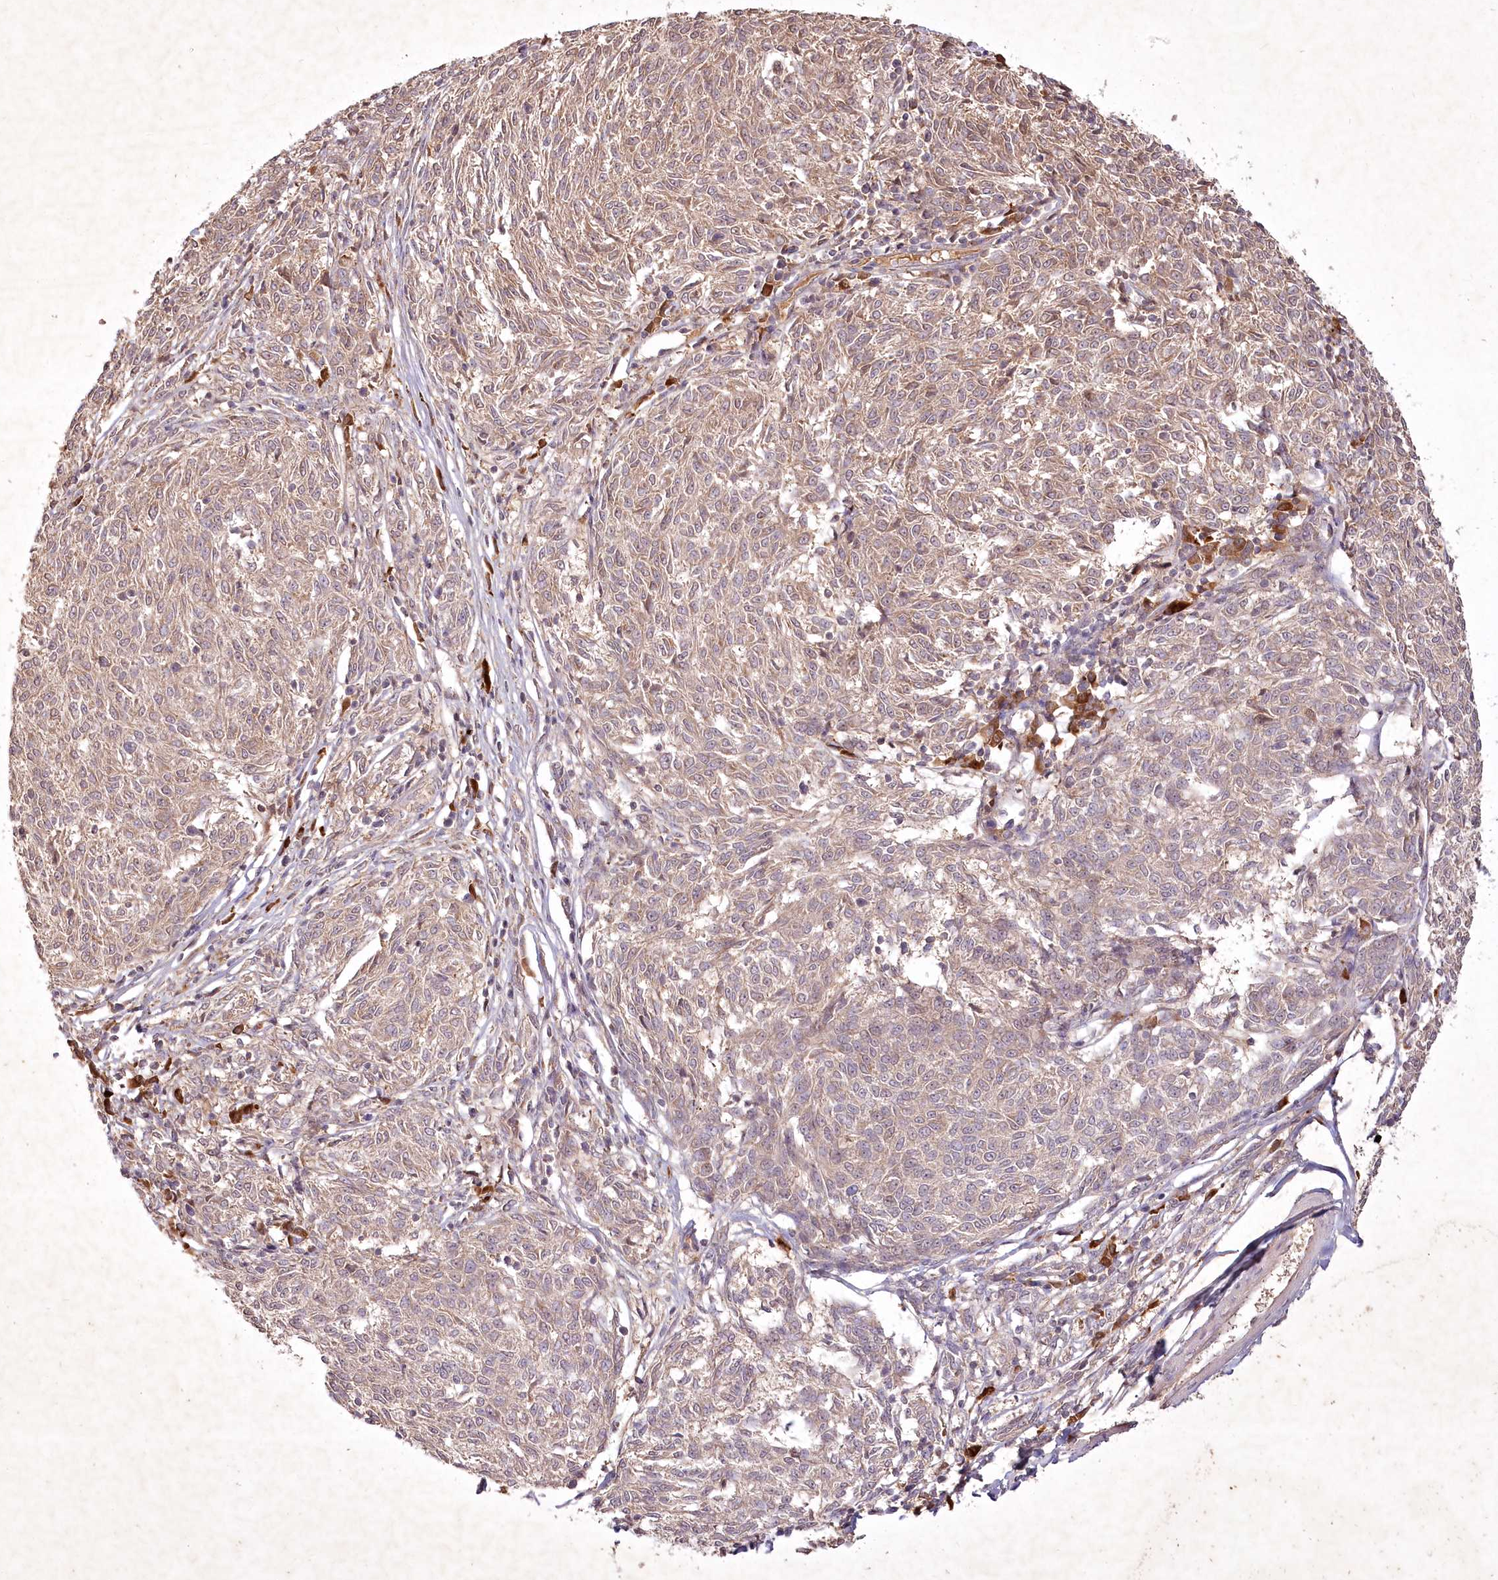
{"staining": {"intensity": "weak", "quantity": "25%-75%", "location": "cytoplasmic/membranous"}, "tissue": "melanoma", "cell_type": "Tumor cells", "image_type": "cancer", "snomed": [{"axis": "morphology", "description": "Malignant melanoma, NOS"}, {"axis": "topography", "description": "Skin"}], "caption": "Melanoma was stained to show a protein in brown. There is low levels of weak cytoplasmic/membranous staining in about 25%-75% of tumor cells.", "gene": "IRAK1BP1", "patient": {"sex": "female", "age": 72}}